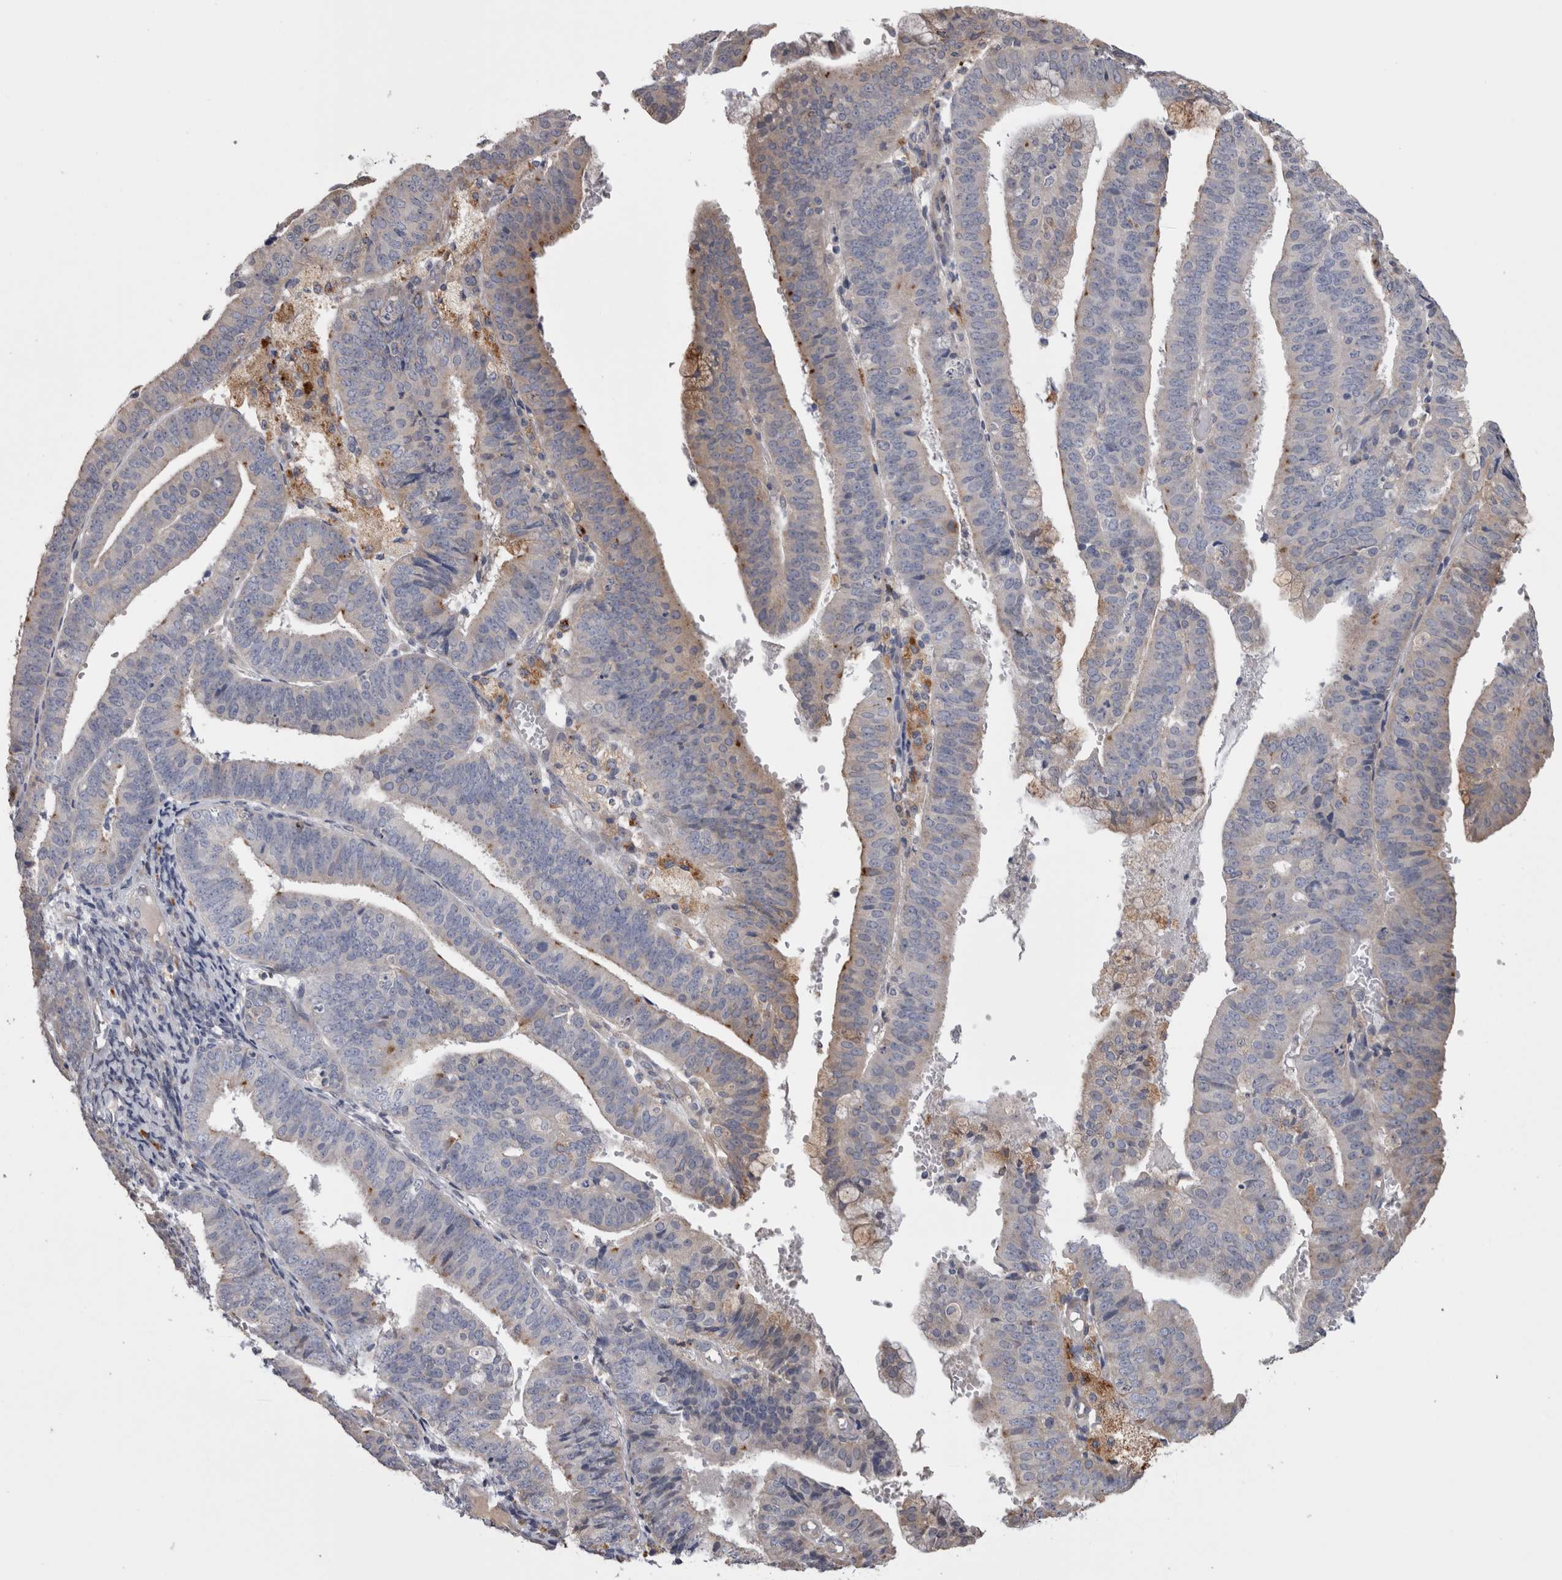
{"staining": {"intensity": "weak", "quantity": "<25%", "location": "cytoplasmic/membranous"}, "tissue": "endometrial cancer", "cell_type": "Tumor cells", "image_type": "cancer", "snomed": [{"axis": "morphology", "description": "Adenocarcinoma, NOS"}, {"axis": "topography", "description": "Endometrium"}], "caption": "Immunohistochemistry of endometrial cancer (adenocarcinoma) reveals no positivity in tumor cells.", "gene": "STC1", "patient": {"sex": "female", "age": 63}}